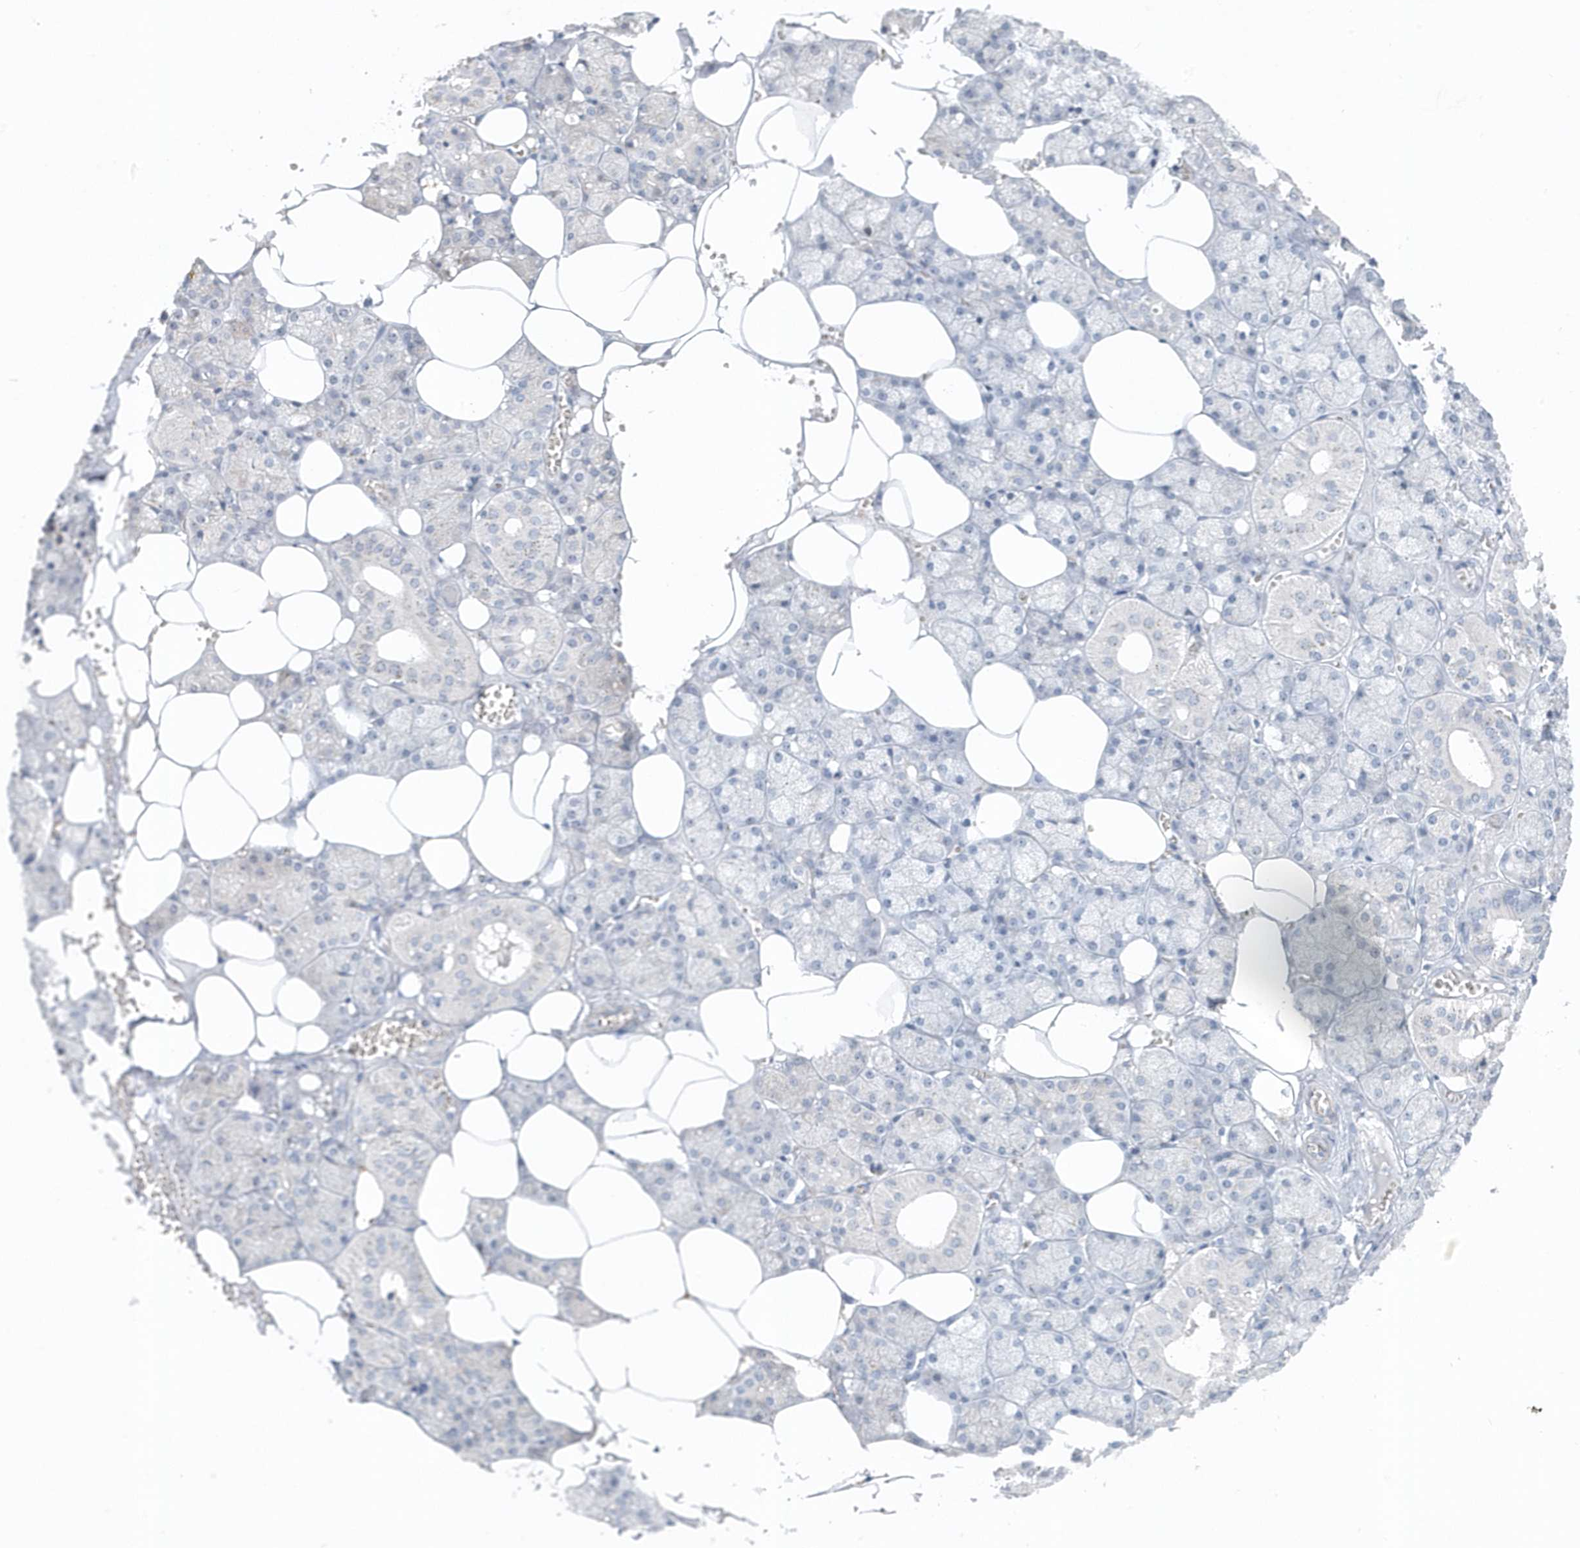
{"staining": {"intensity": "negative", "quantity": "none", "location": "none"}, "tissue": "salivary gland", "cell_type": "Glandular cells", "image_type": "normal", "snomed": [{"axis": "morphology", "description": "Normal tissue, NOS"}, {"axis": "topography", "description": "Salivary gland"}], "caption": "This is a micrograph of immunohistochemistry staining of normal salivary gland, which shows no positivity in glandular cells. (DAB immunohistochemistry (IHC) visualized using brightfield microscopy, high magnification).", "gene": "RPF2", "patient": {"sex": "male", "age": 62}}